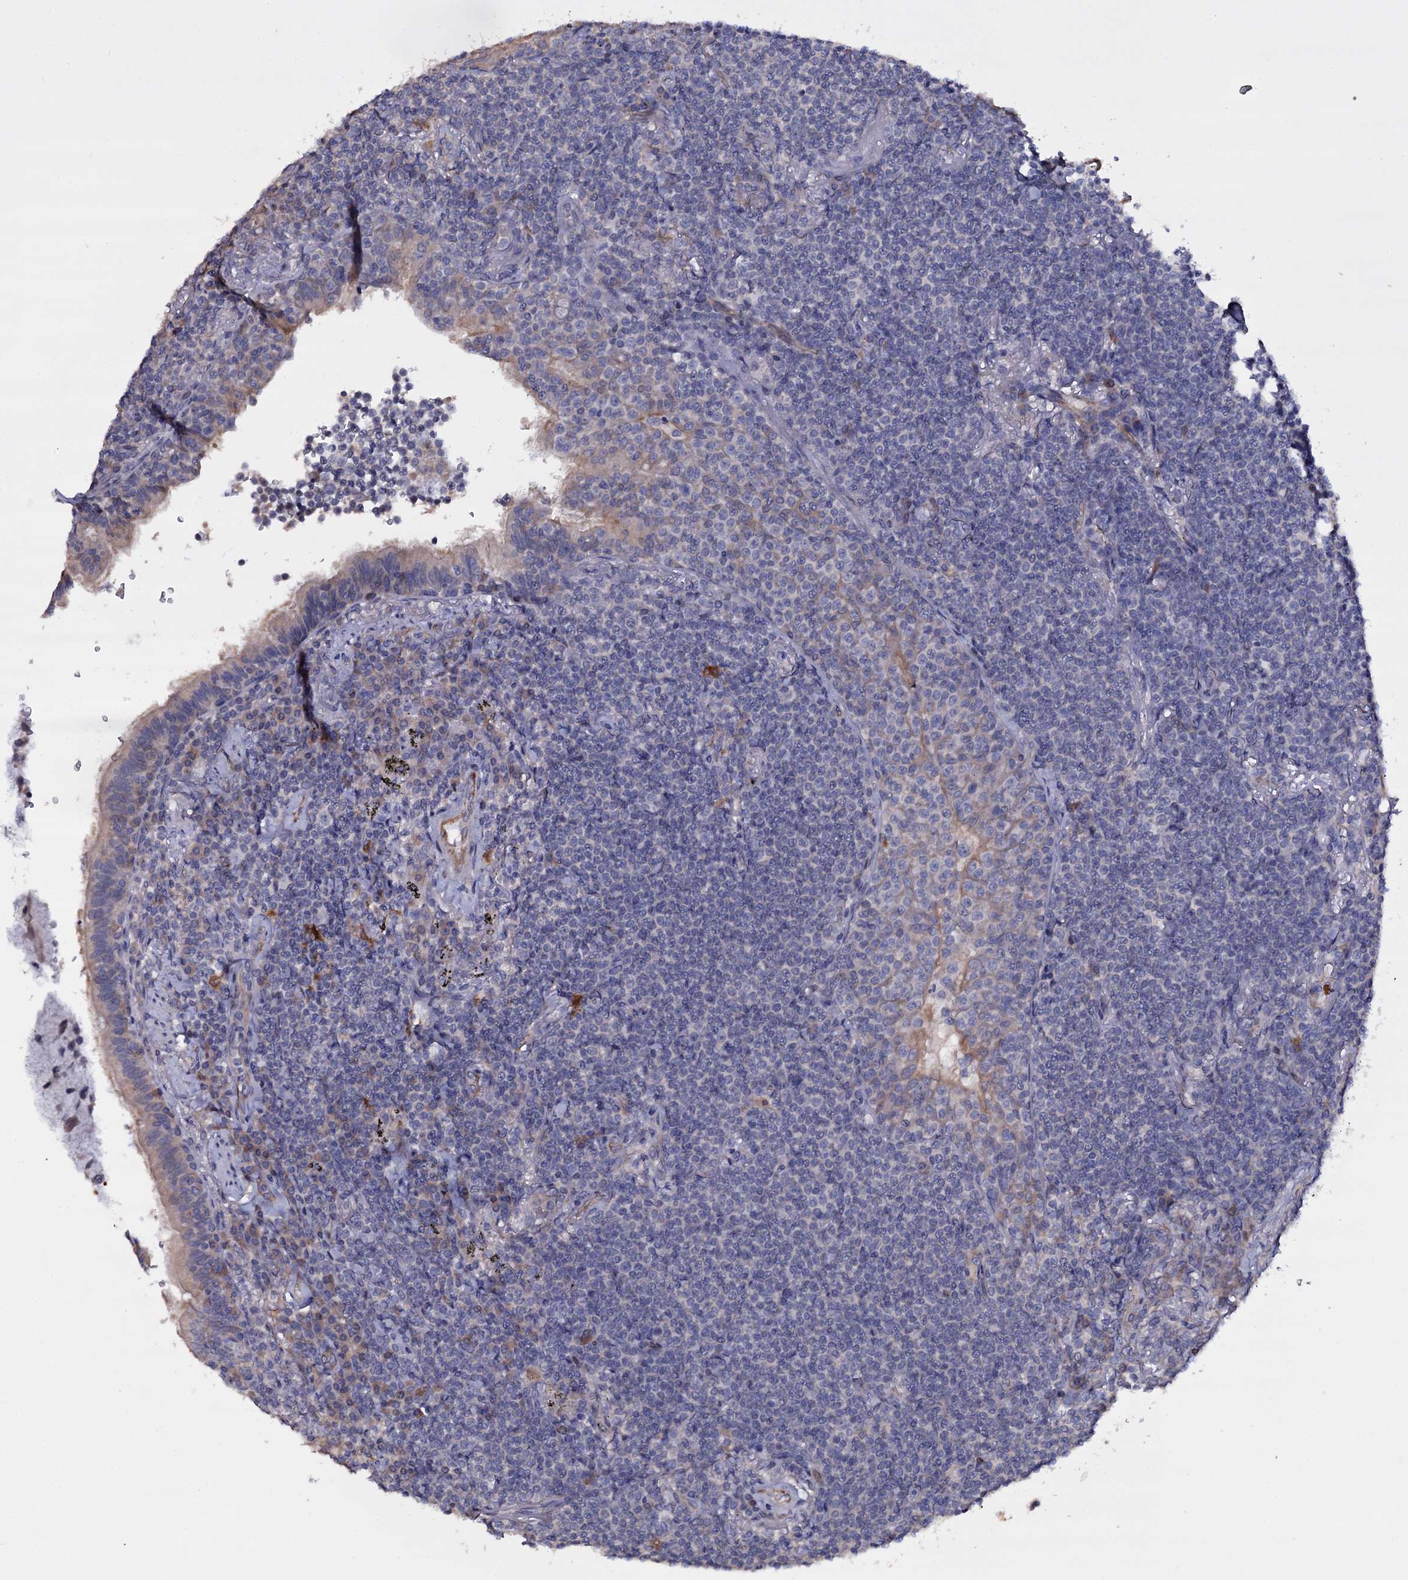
{"staining": {"intensity": "negative", "quantity": "none", "location": "none"}, "tissue": "lymphoma", "cell_type": "Tumor cells", "image_type": "cancer", "snomed": [{"axis": "morphology", "description": "Malignant lymphoma, non-Hodgkin's type, Low grade"}, {"axis": "topography", "description": "Lung"}], "caption": "DAB immunohistochemical staining of low-grade malignant lymphoma, non-Hodgkin's type shows no significant positivity in tumor cells.", "gene": "BCL2L14", "patient": {"sex": "female", "age": 71}}